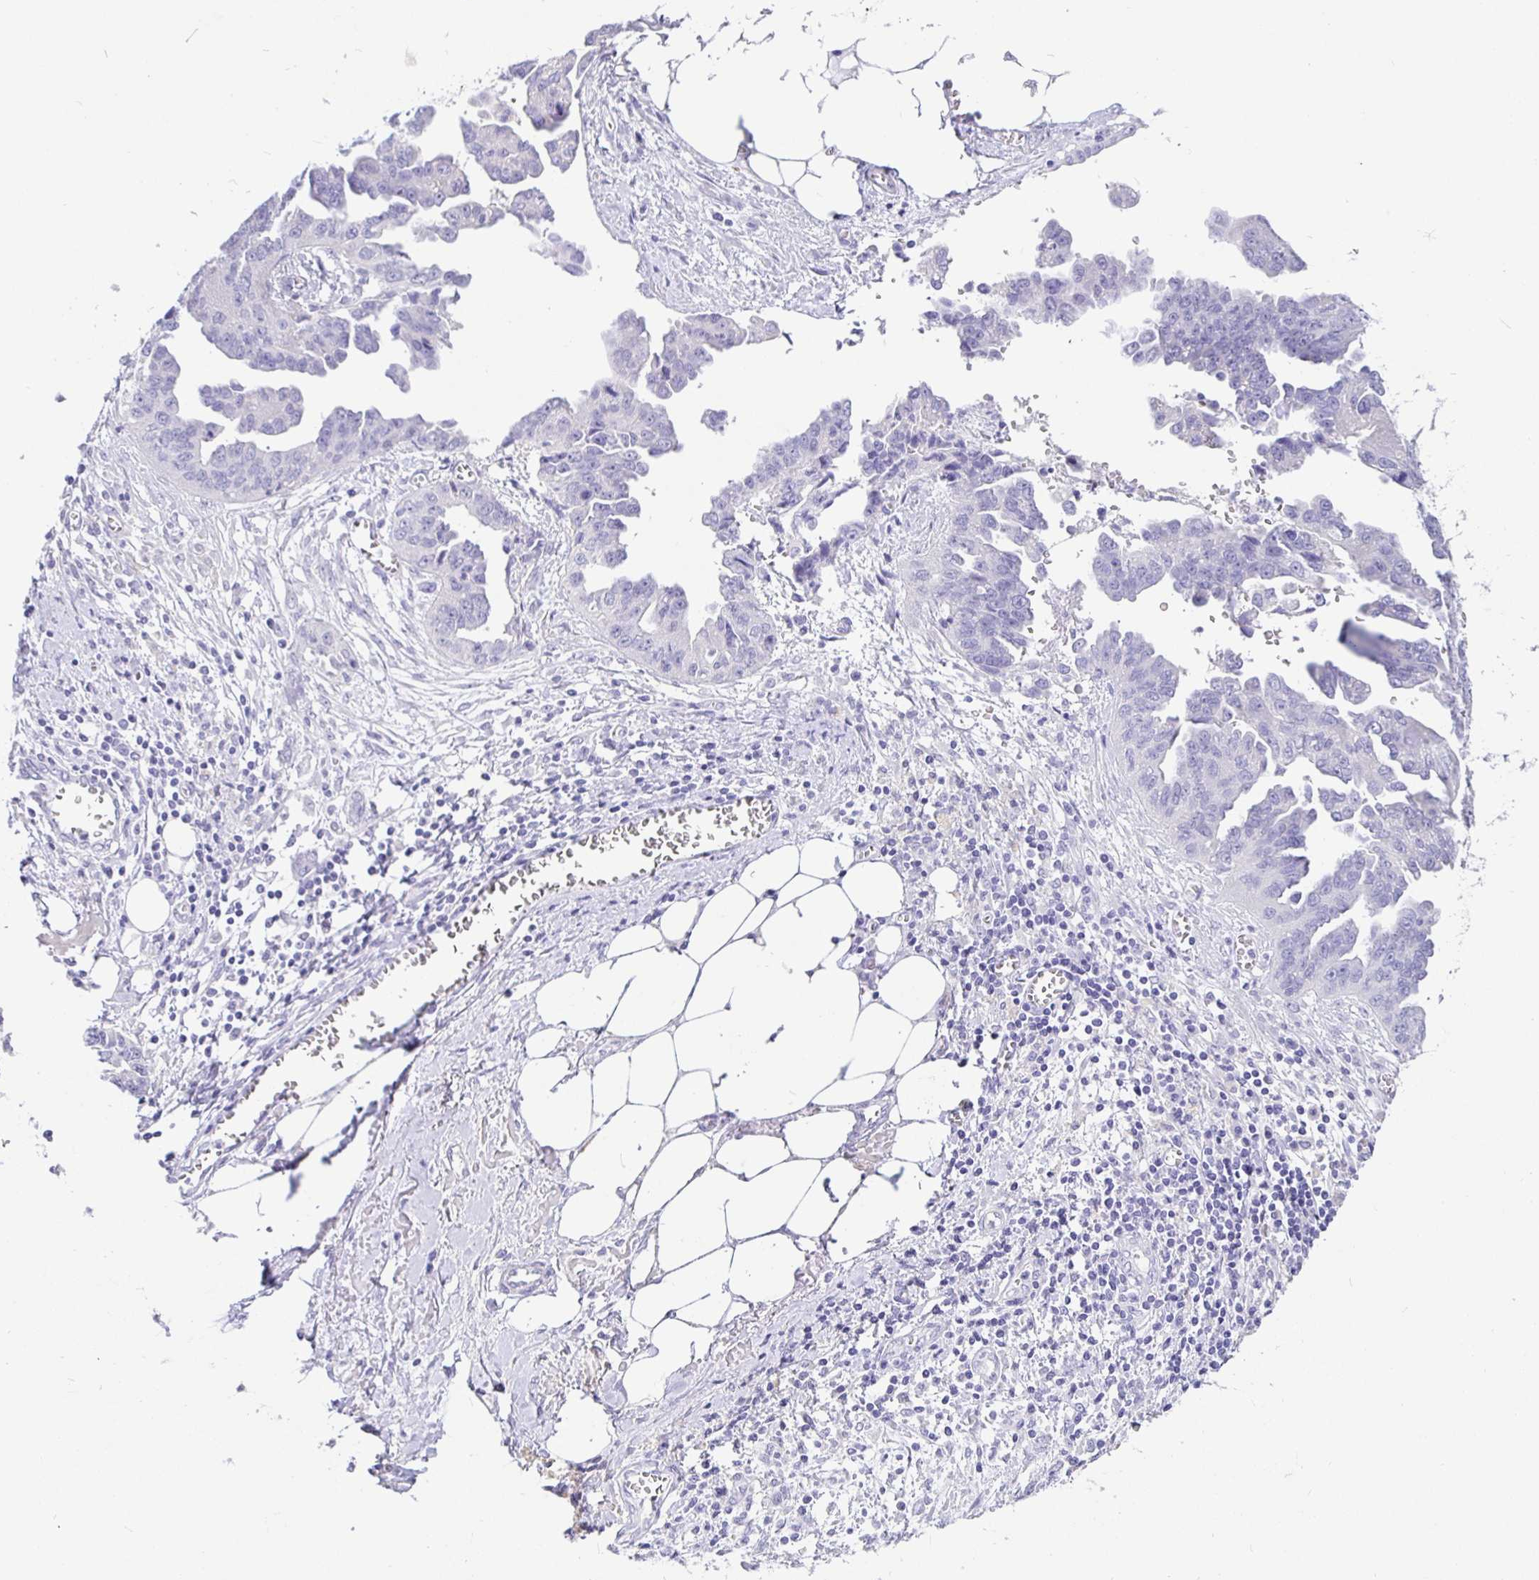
{"staining": {"intensity": "negative", "quantity": "none", "location": "none"}, "tissue": "ovarian cancer", "cell_type": "Tumor cells", "image_type": "cancer", "snomed": [{"axis": "morphology", "description": "Cystadenocarcinoma, serous, NOS"}, {"axis": "topography", "description": "Ovary"}], "caption": "Serous cystadenocarcinoma (ovarian) was stained to show a protein in brown. There is no significant positivity in tumor cells.", "gene": "TPTE", "patient": {"sex": "female", "age": 75}}